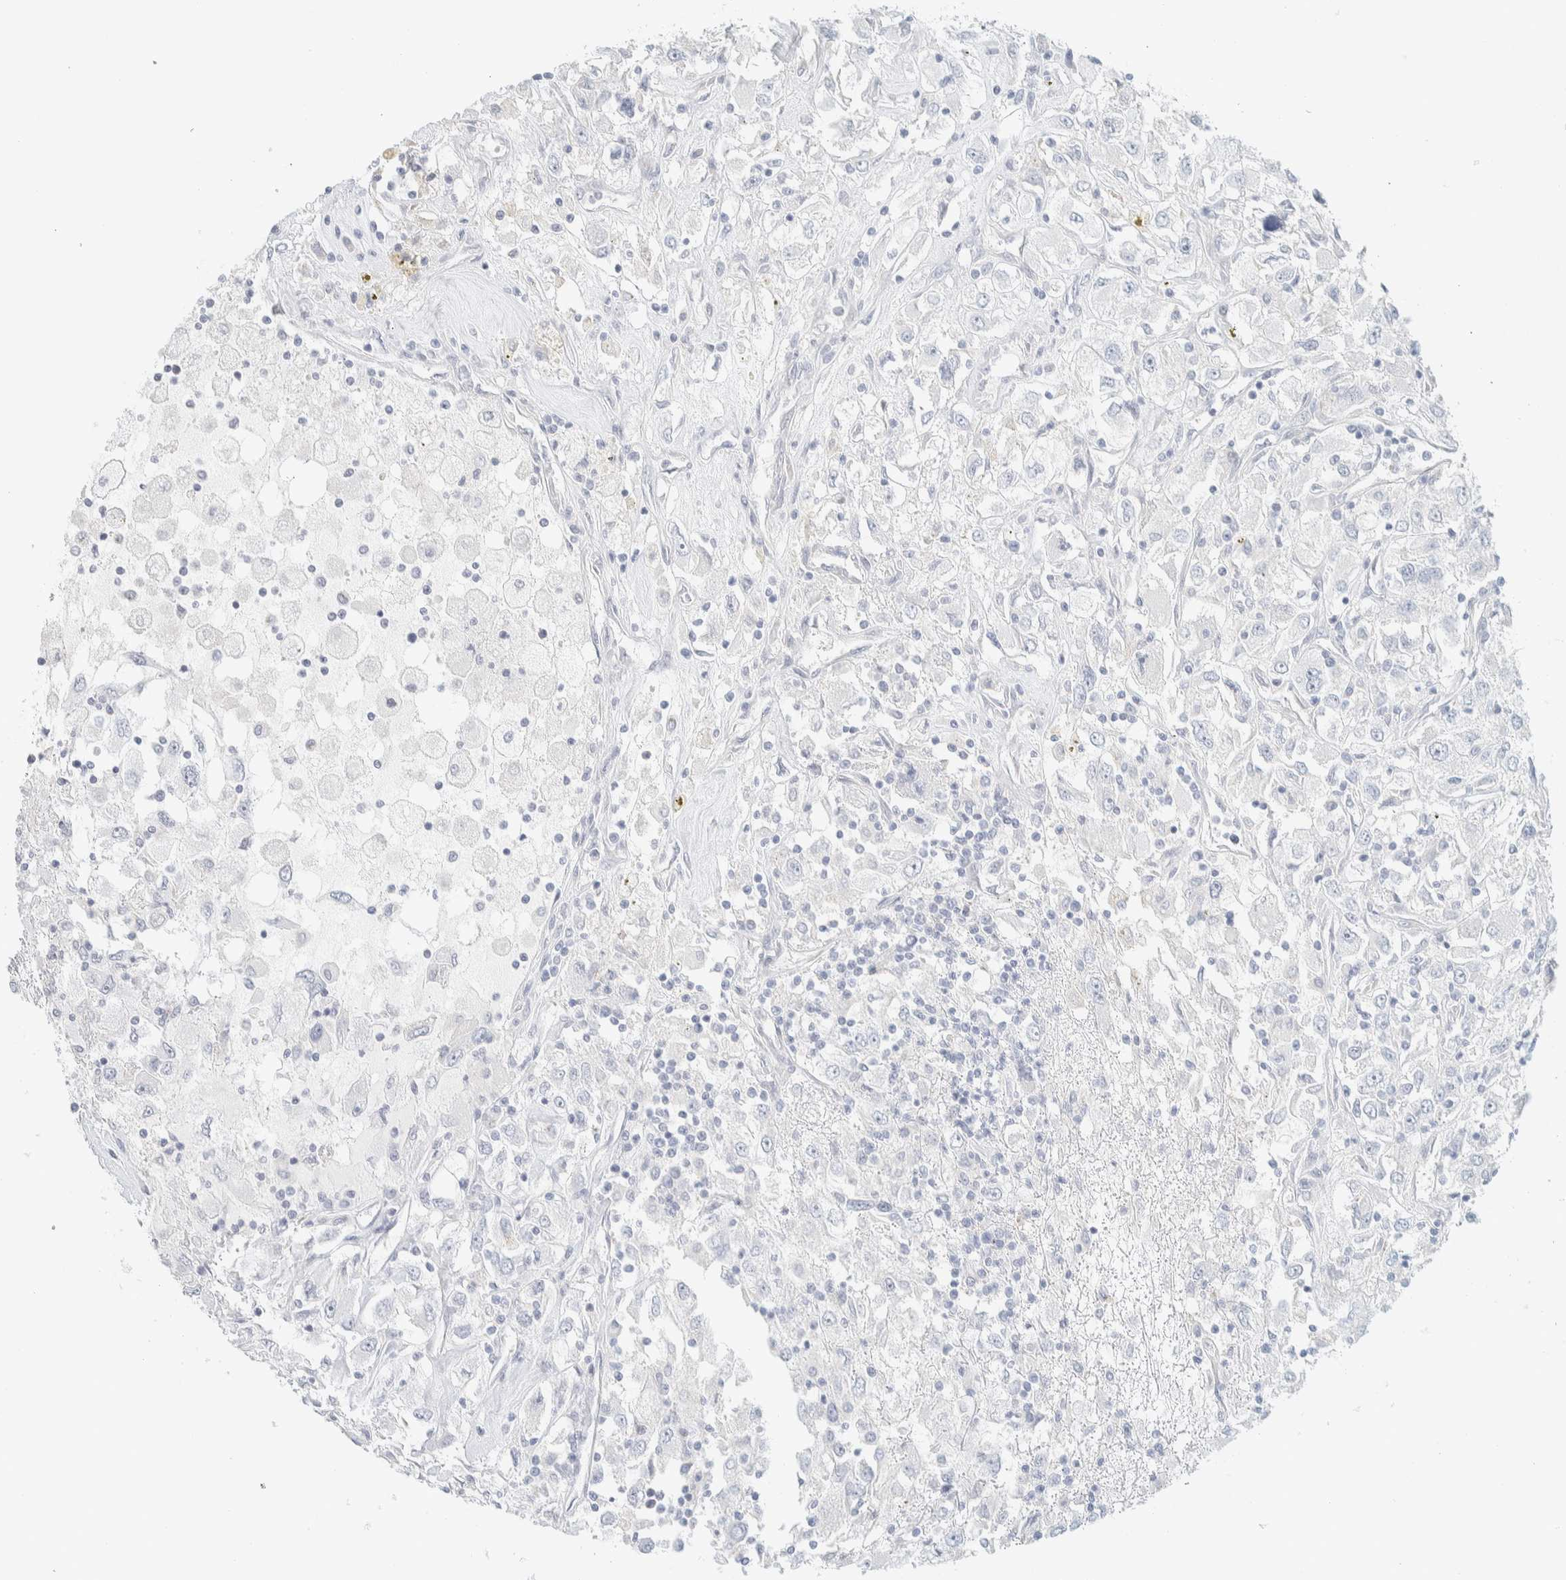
{"staining": {"intensity": "negative", "quantity": "none", "location": "none"}, "tissue": "renal cancer", "cell_type": "Tumor cells", "image_type": "cancer", "snomed": [{"axis": "morphology", "description": "Adenocarcinoma, NOS"}, {"axis": "topography", "description": "Kidney"}], "caption": "DAB immunohistochemical staining of human renal adenocarcinoma exhibits no significant staining in tumor cells.", "gene": "SPNS3", "patient": {"sex": "female", "age": 52}}